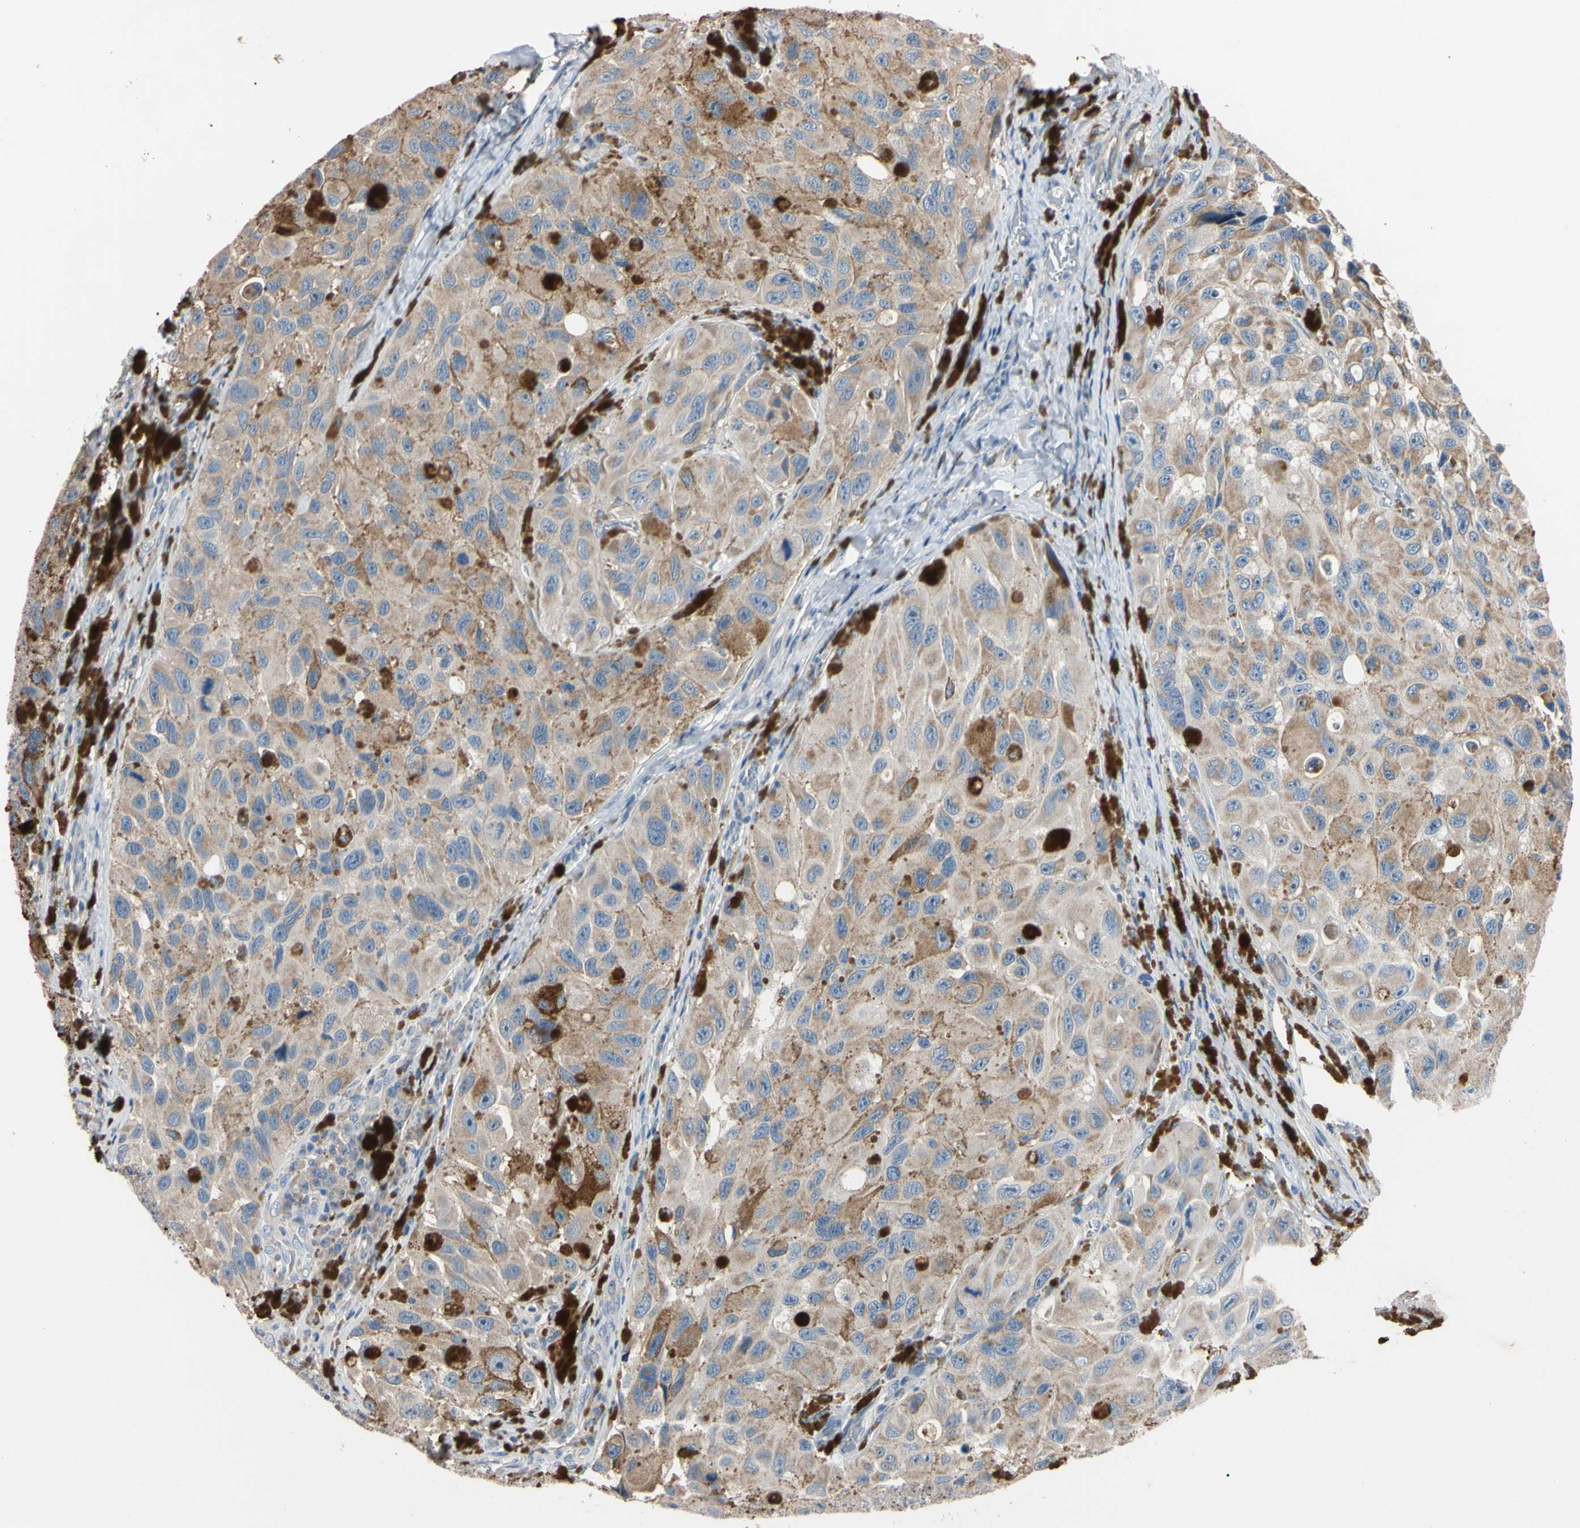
{"staining": {"intensity": "weak", "quantity": ">75%", "location": "cytoplasmic/membranous"}, "tissue": "melanoma", "cell_type": "Tumor cells", "image_type": "cancer", "snomed": [{"axis": "morphology", "description": "Malignant melanoma, NOS"}, {"axis": "topography", "description": "Skin"}], "caption": "Malignant melanoma stained with a brown dye displays weak cytoplasmic/membranous positive positivity in approximately >75% of tumor cells.", "gene": "PNKD", "patient": {"sex": "female", "age": 73}}